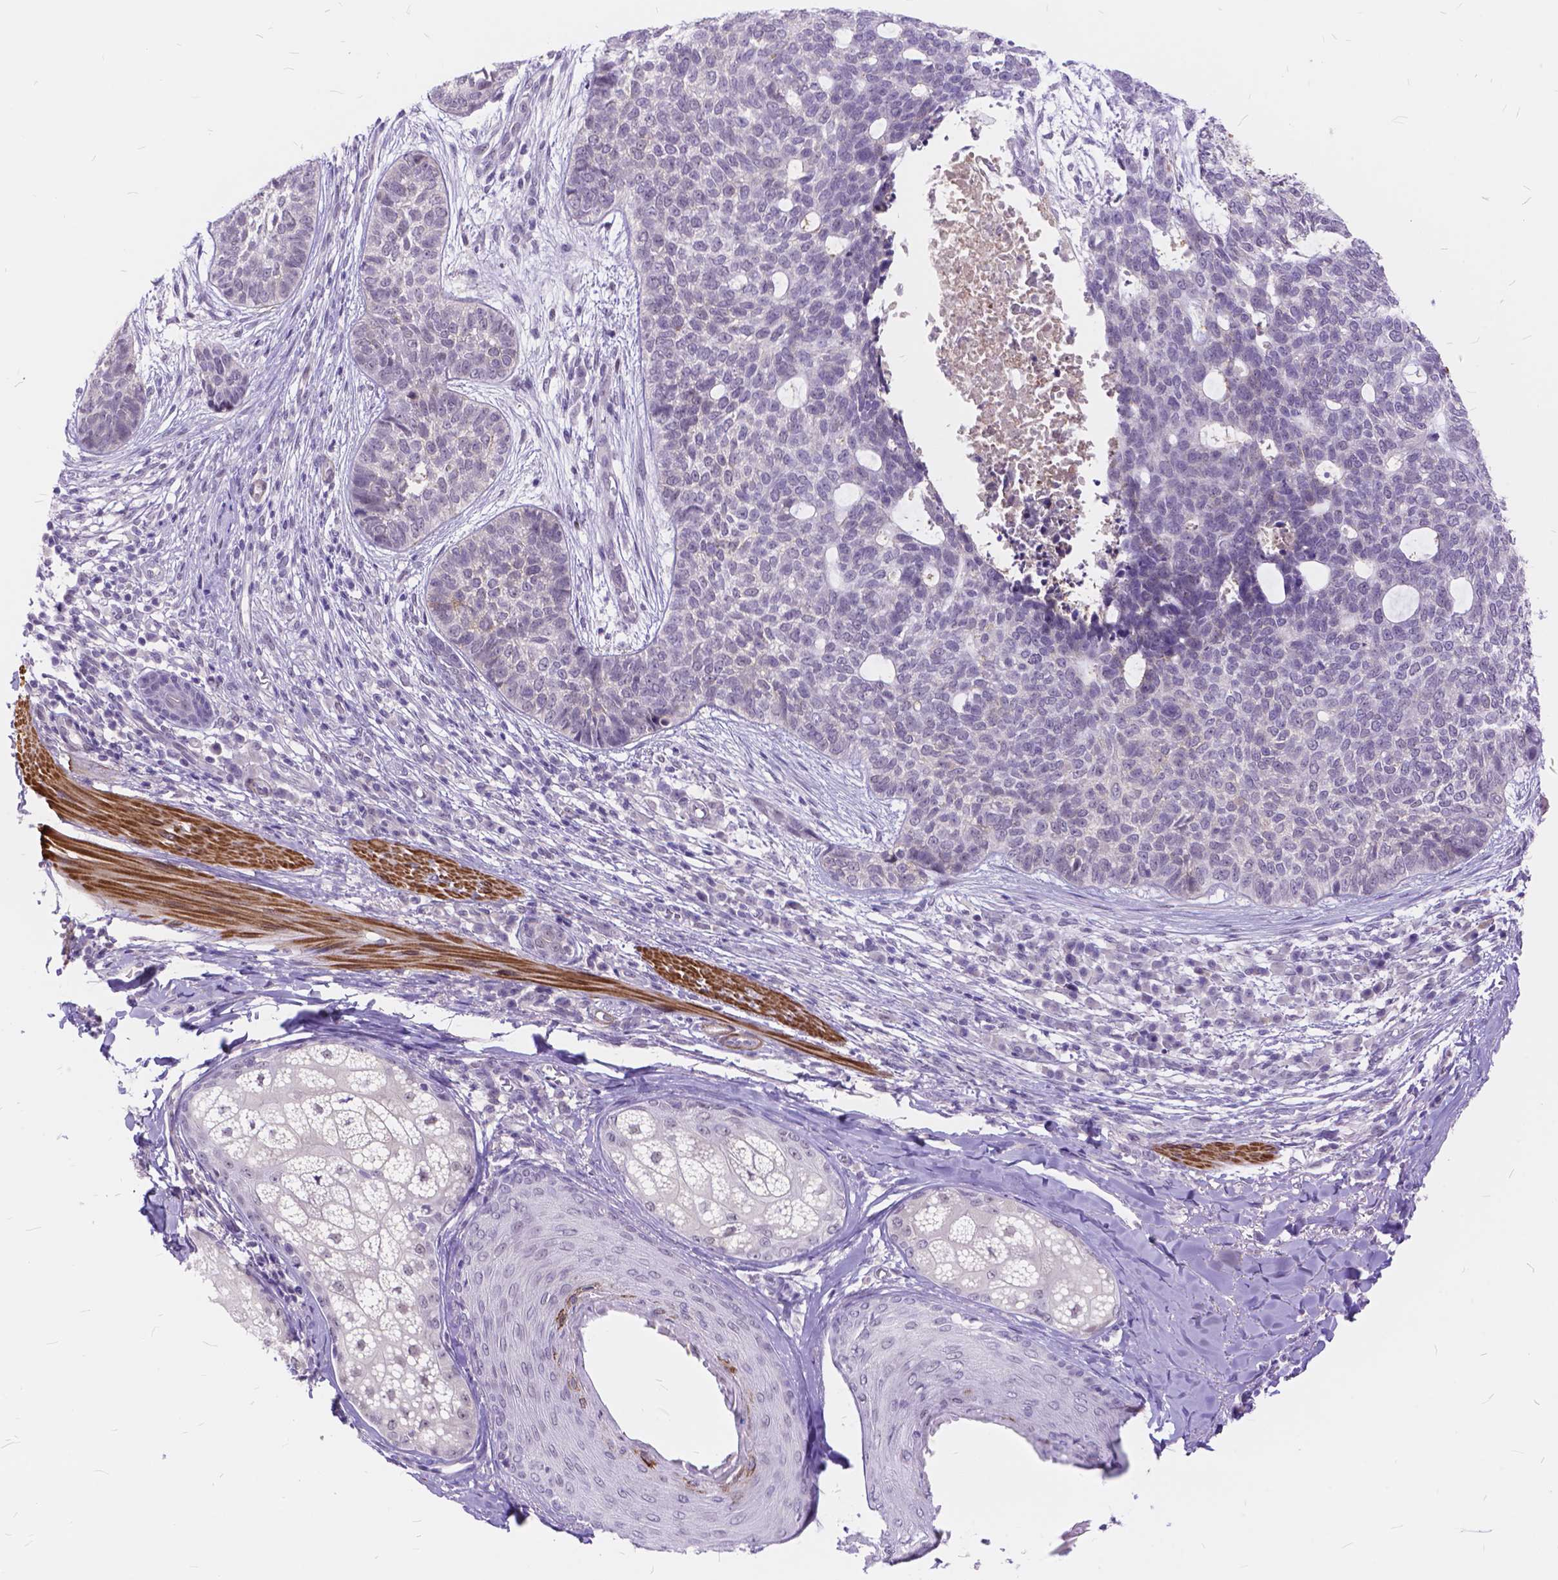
{"staining": {"intensity": "negative", "quantity": "none", "location": "none"}, "tissue": "skin cancer", "cell_type": "Tumor cells", "image_type": "cancer", "snomed": [{"axis": "morphology", "description": "Basal cell carcinoma"}, {"axis": "topography", "description": "Skin"}], "caption": "Tumor cells are negative for protein expression in human skin cancer. (IHC, brightfield microscopy, high magnification).", "gene": "MAN2C1", "patient": {"sex": "female", "age": 69}}